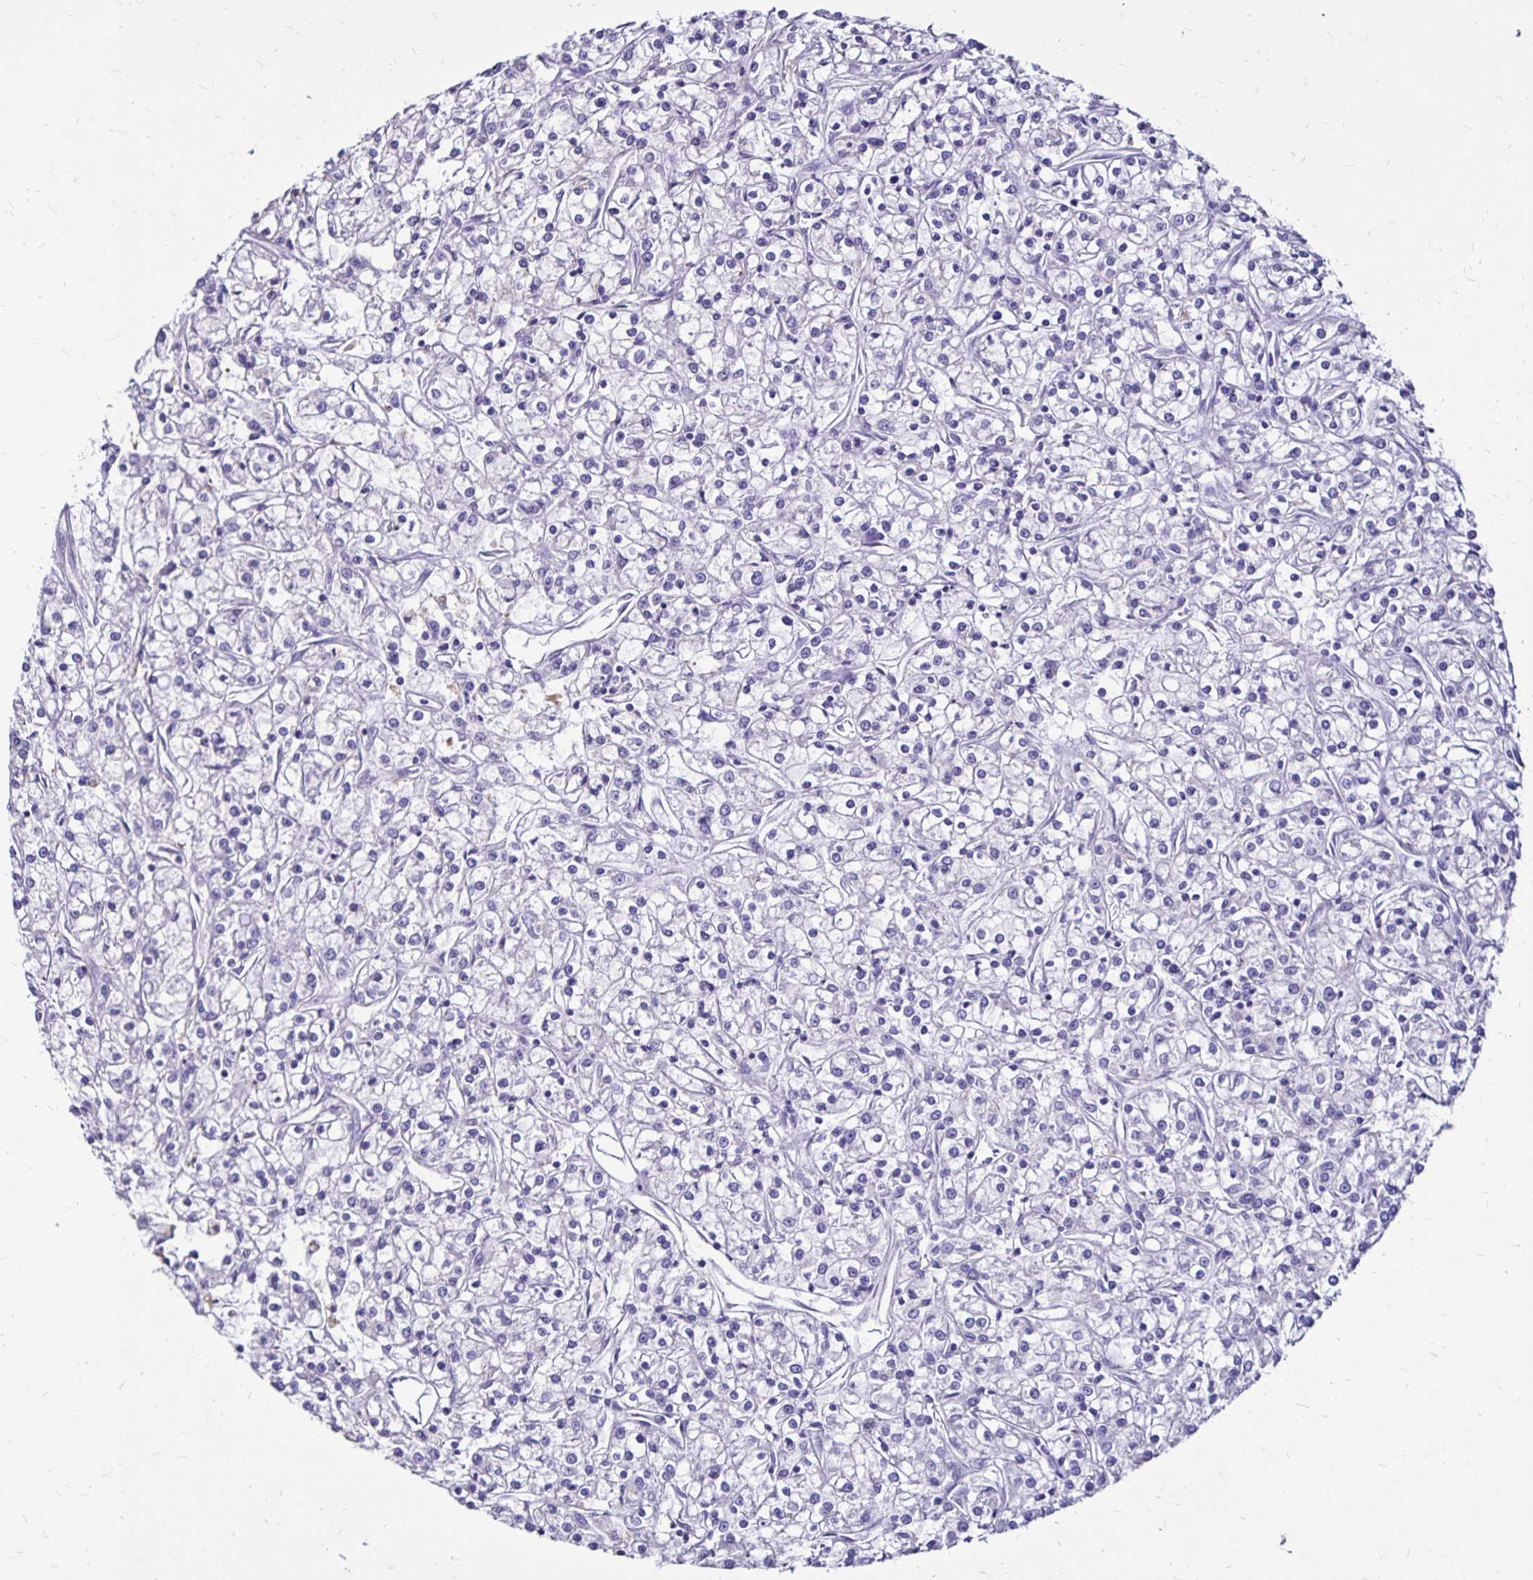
{"staining": {"intensity": "negative", "quantity": "none", "location": "none"}, "tissue": "renal cancer", "cell_type": "Tumor cells", "image_type": "cancer", "snomed": [{"axis": "morphology", "description": "Adenocarcinoma, NOS"}, {"axis": "topography", "description": "Kidney"}], "caption": "A high-resolution image shows IHC staining of renal cancer (adenocarcinoma), which displays no significant positivity in tumor cells. (Brightfield microscopy of DAB IHC at high magnification).", "gene": "EVPL", "patient": {"sex": "female", "age": 59}}